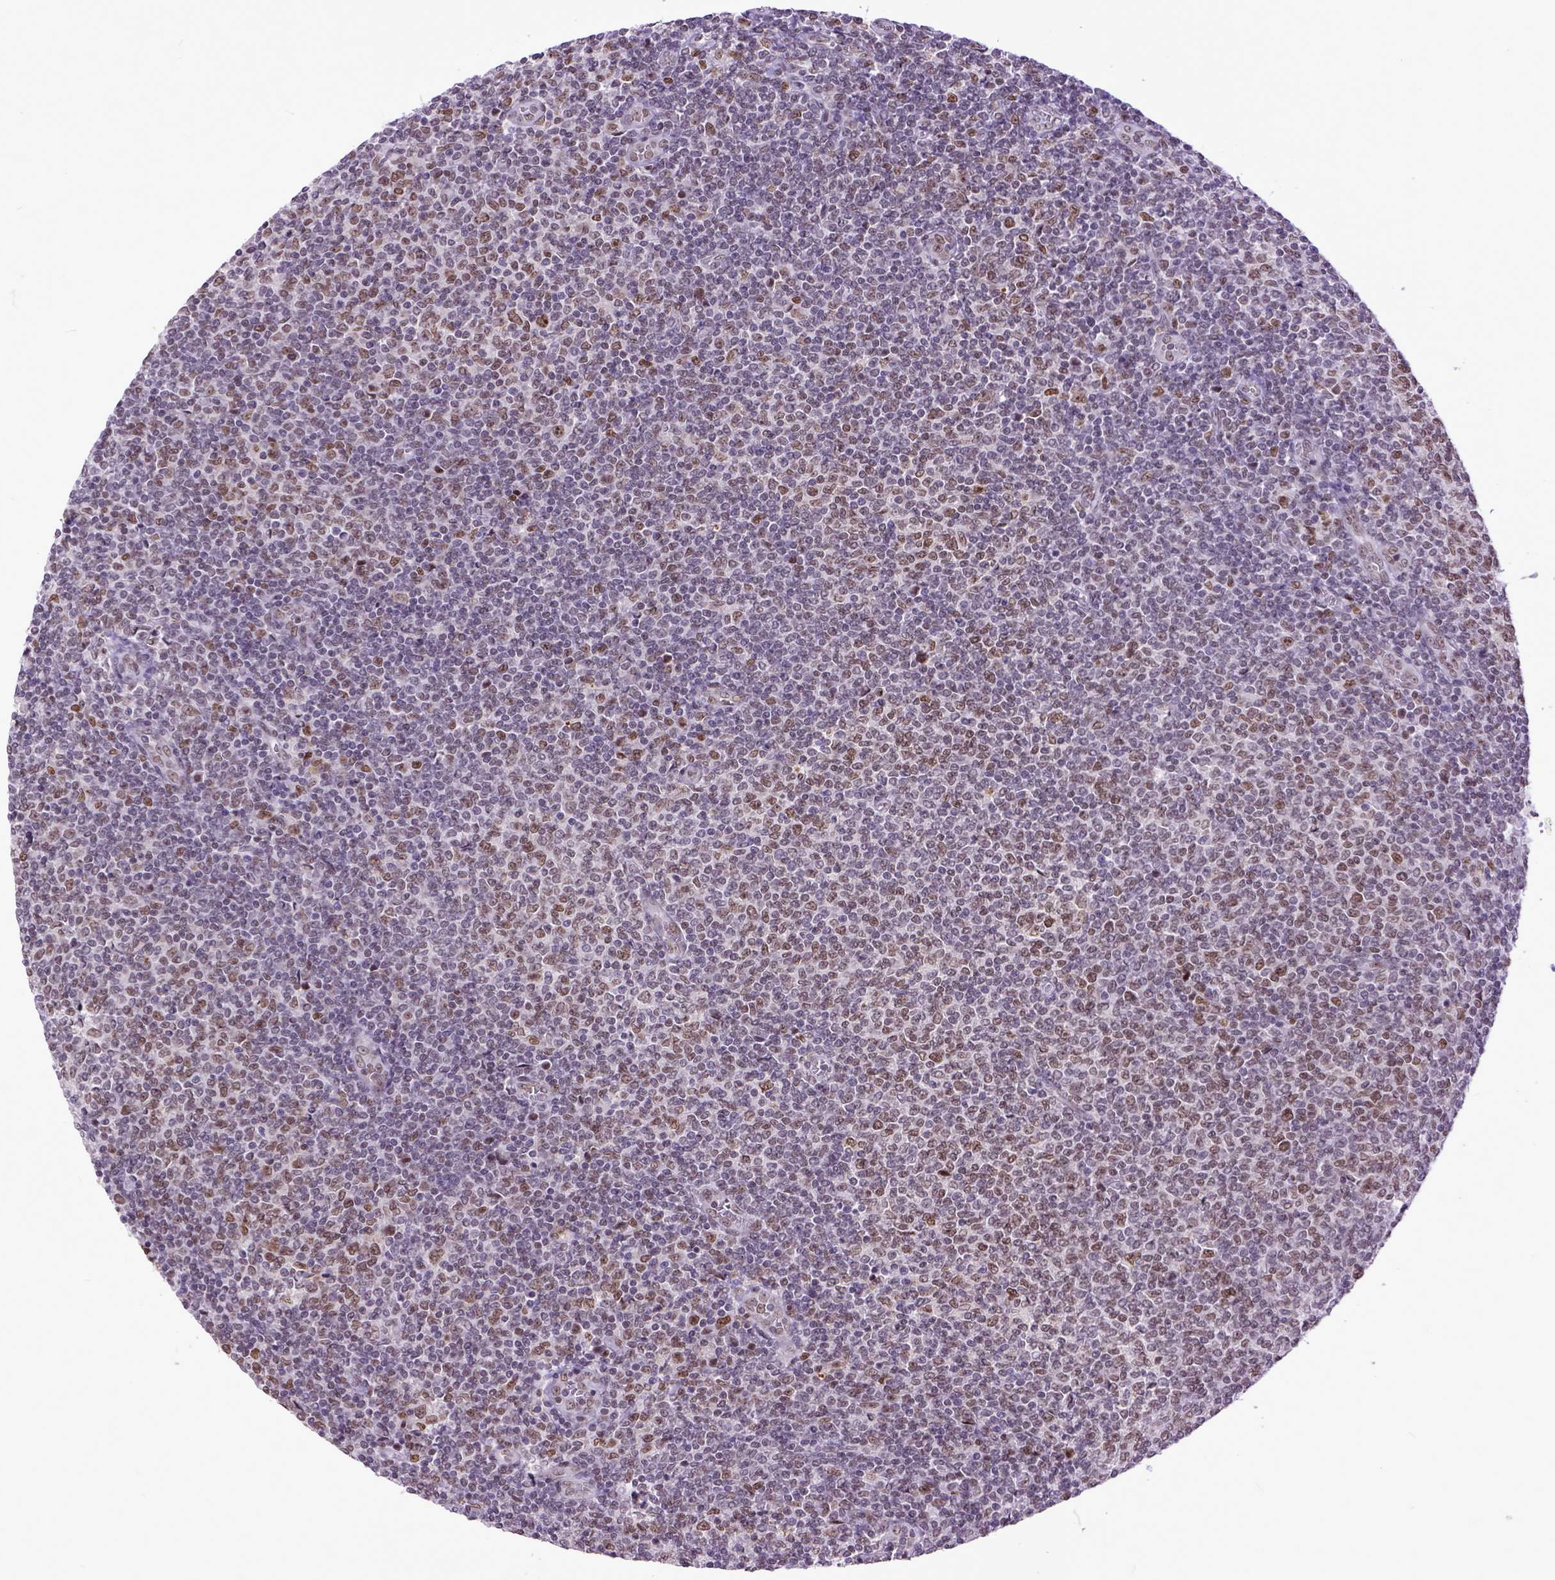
{"staining": {"intensity": "moderate", "quantity": "25%-75%", "location": "nuclear"}, "tissue": "lymphoma", "cell_type": "Tumor cells", "image_type": "cancer", "snomed": [{"axis": "morphology", "description": "Malignant lymphoma, non-Hodgkin's type, Low grade"}, {"axis": "topography", "description": "Lymph node"}], "caption": "Low-grade malignant lymphoma, non-Hodgkin's type stained for a protein reveals moderate nuclear positivity in tumor cells. The protein is shown in brown color, while the nuclei are stained blue.", "gene": "RCC2", "patient": {"sex": "male", "age": 52}}